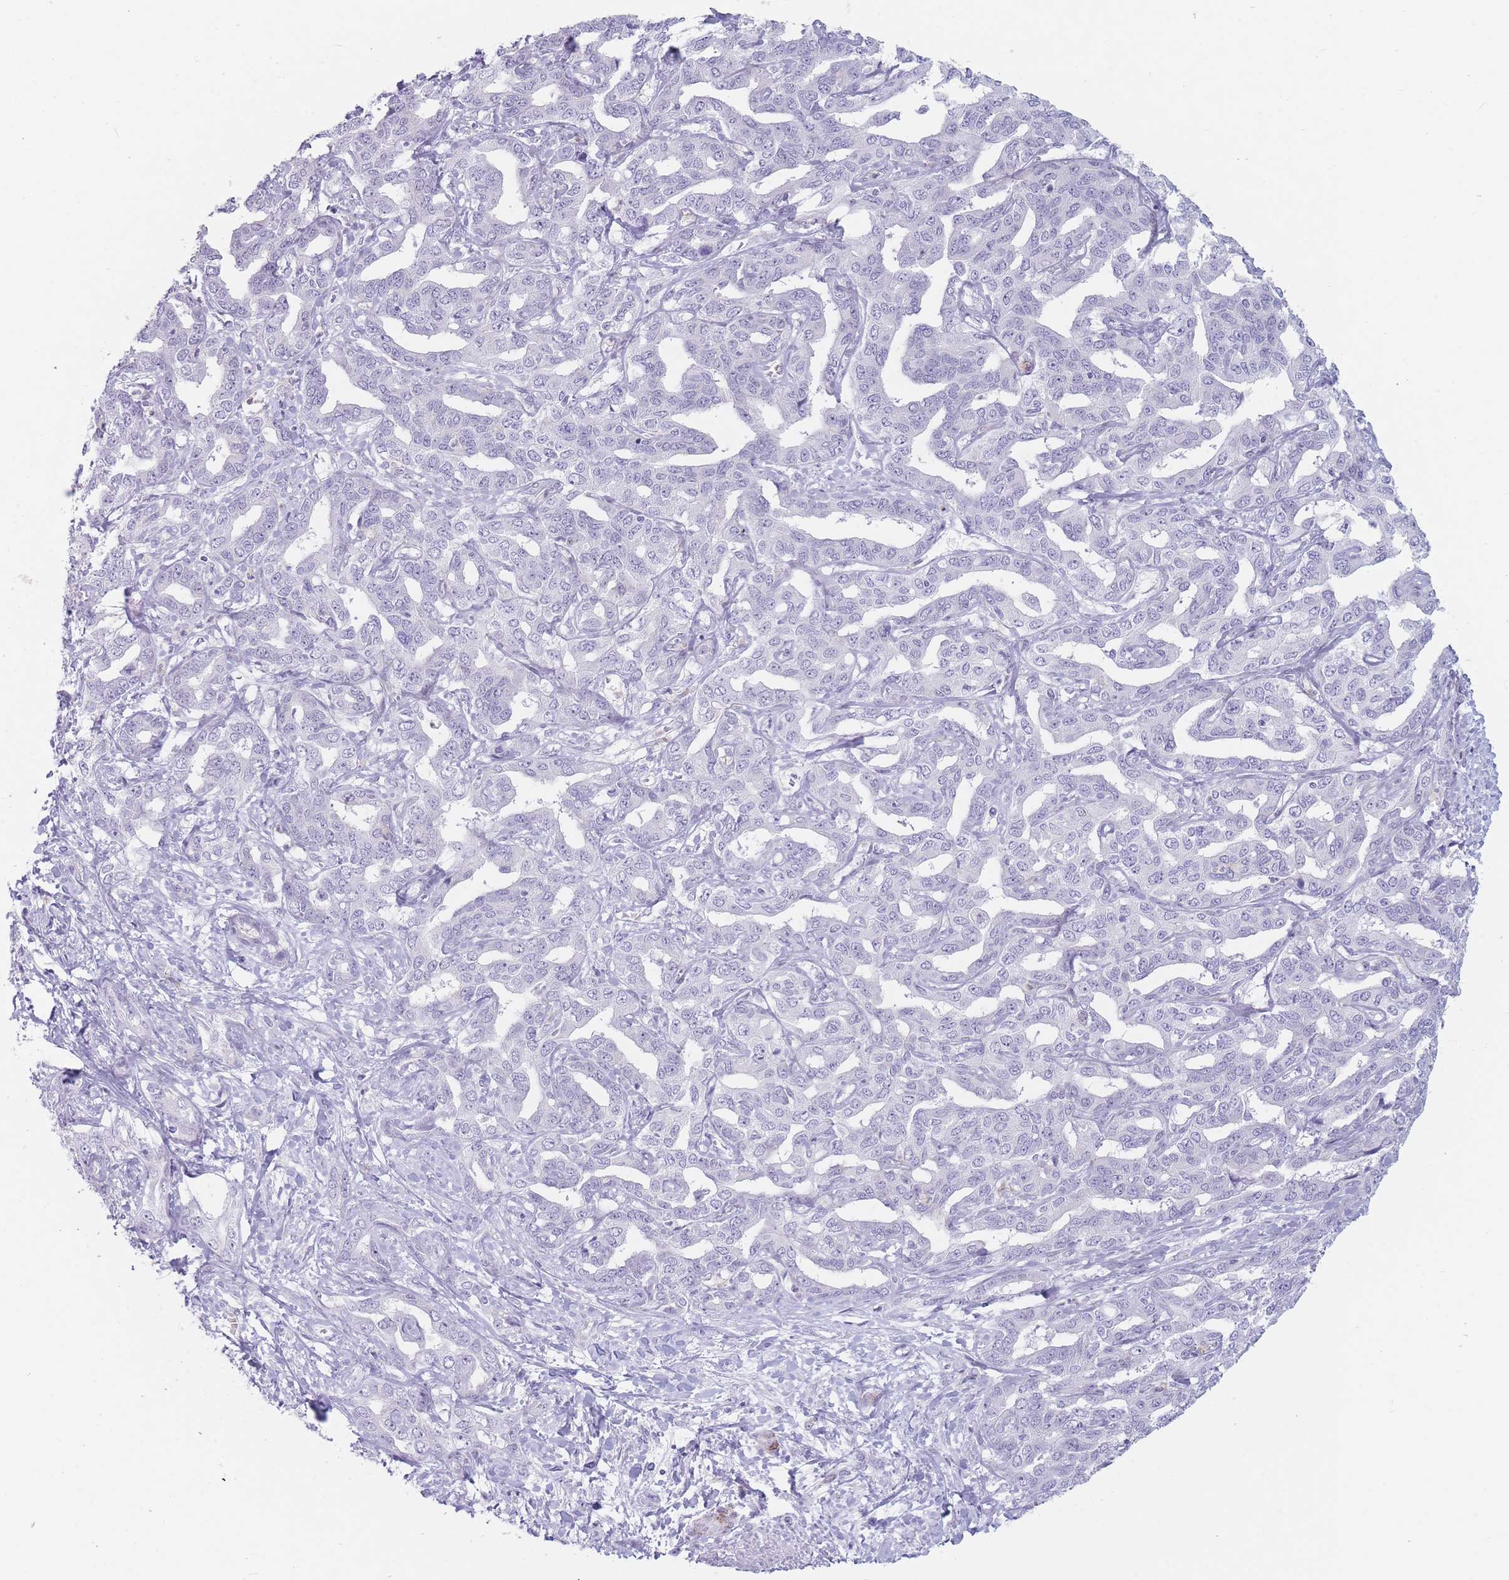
{"staining": {"intensity": "negative", "quantity": "none", "location": "none"}, "tissue": "liver cancer", "cell_type": "Tumor cells", "image_type": "cancer", "snomed": [{"axis": "morphology", "description": "Cholangiocarcinoma"}, {"axis": "topography", "description": "Liver"}], "caption": "DAB (3,3'-diaminobenzidine) immunohistochemical staining of human cholangiocarcinoma (liver) exhibits no significant positivity in tumor cells.", "gene": "IFNA6", "patient": {"sex": "male", "age": 59}}